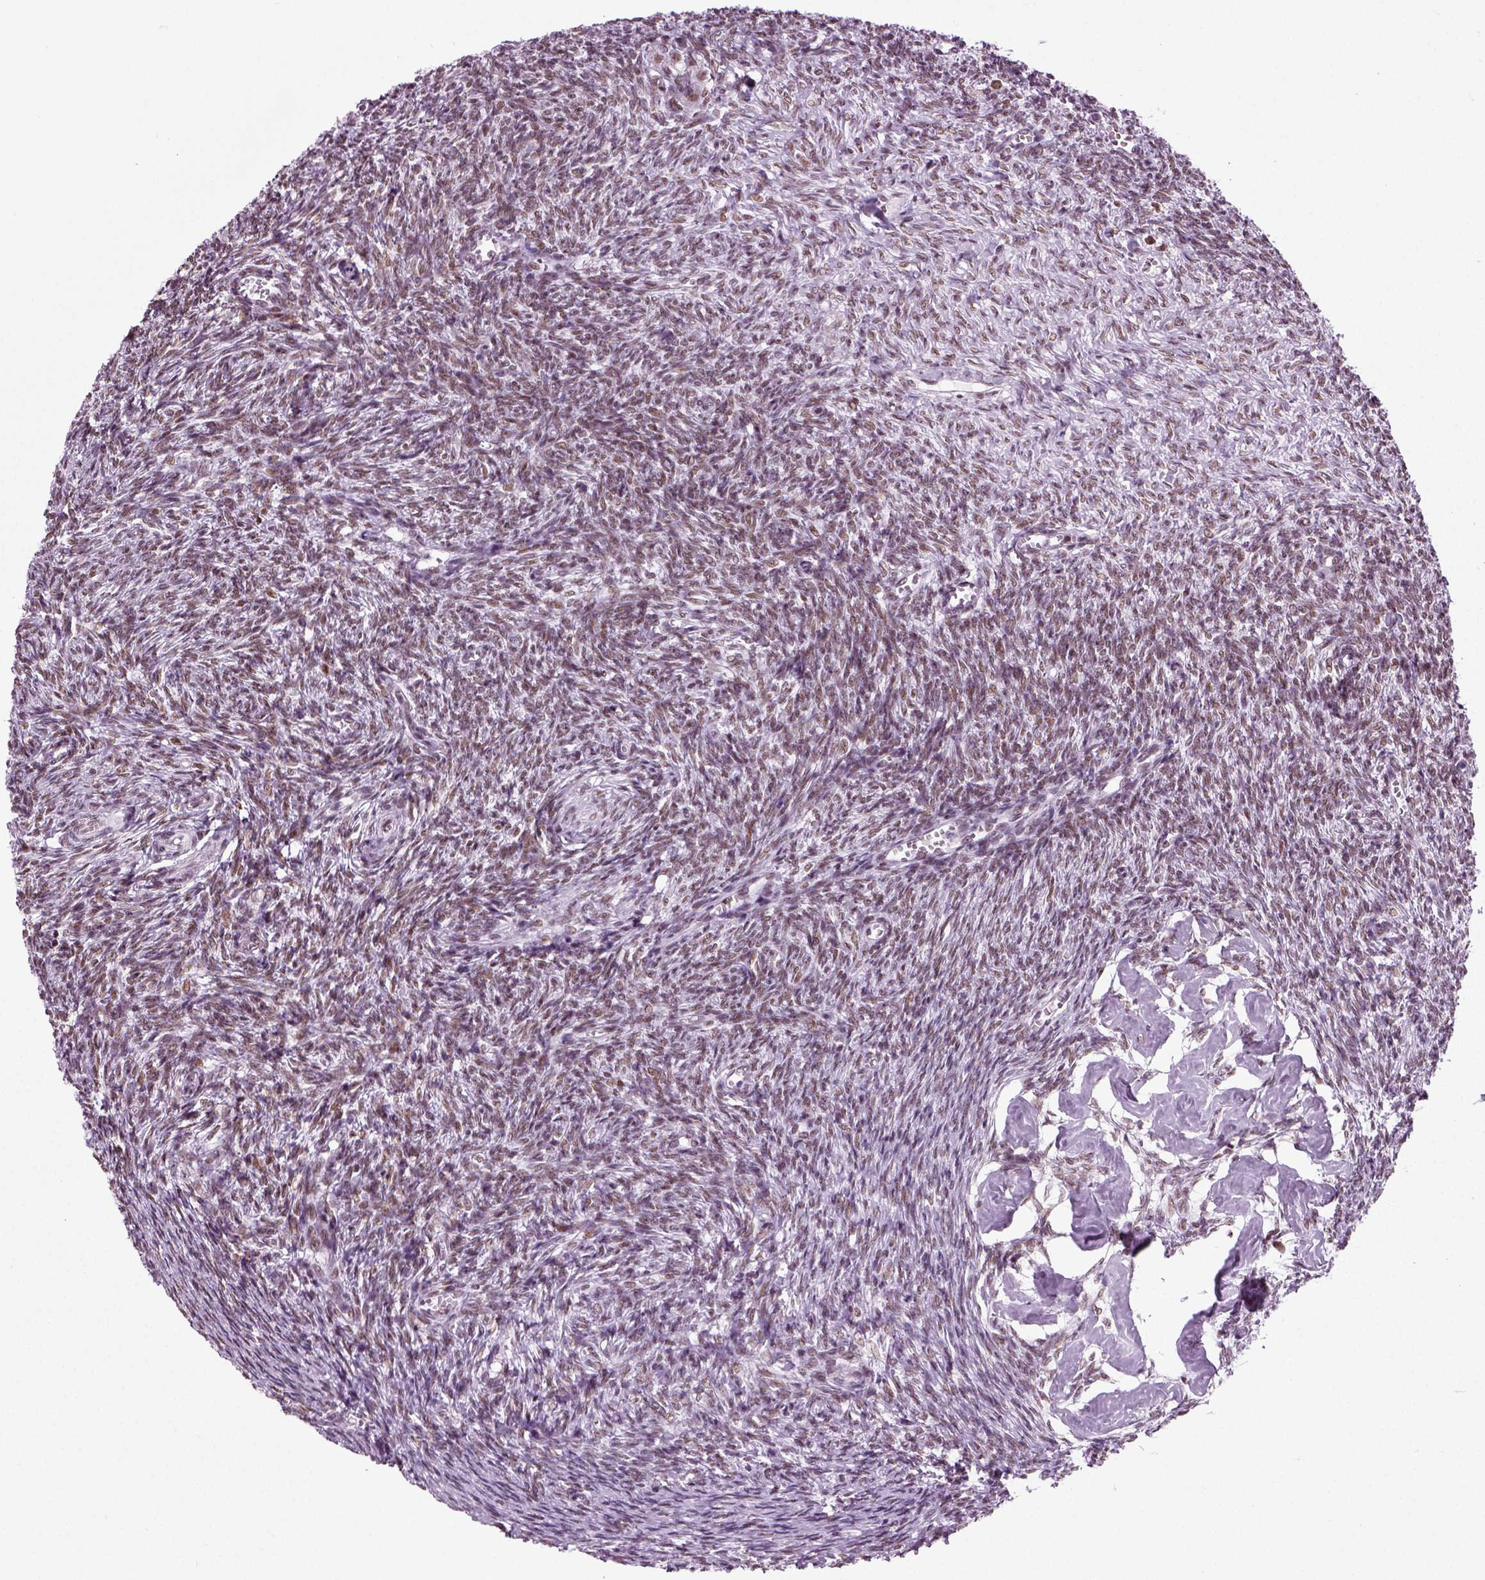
{"staining": {"intensity": "moderate", "quantity": ">75%", "location": "nuclear"}, "tissue": "ovary", "cell_type": "Follicle cells", "image_type": "normal", "snomed": [{"axis": "morphology", "description": "Normal tissue, NOS"}, {"axis": "topography", "description": "Ovary"}], "caption": "The photomicrograph demonstrates immunohistochemical staining of unremarkable ovary. There is moderate nuclear expression is seen in approximately >75% of follicle cells.", "gene": "RCOR3", "patient": {"sex": "female", "age": 43}}